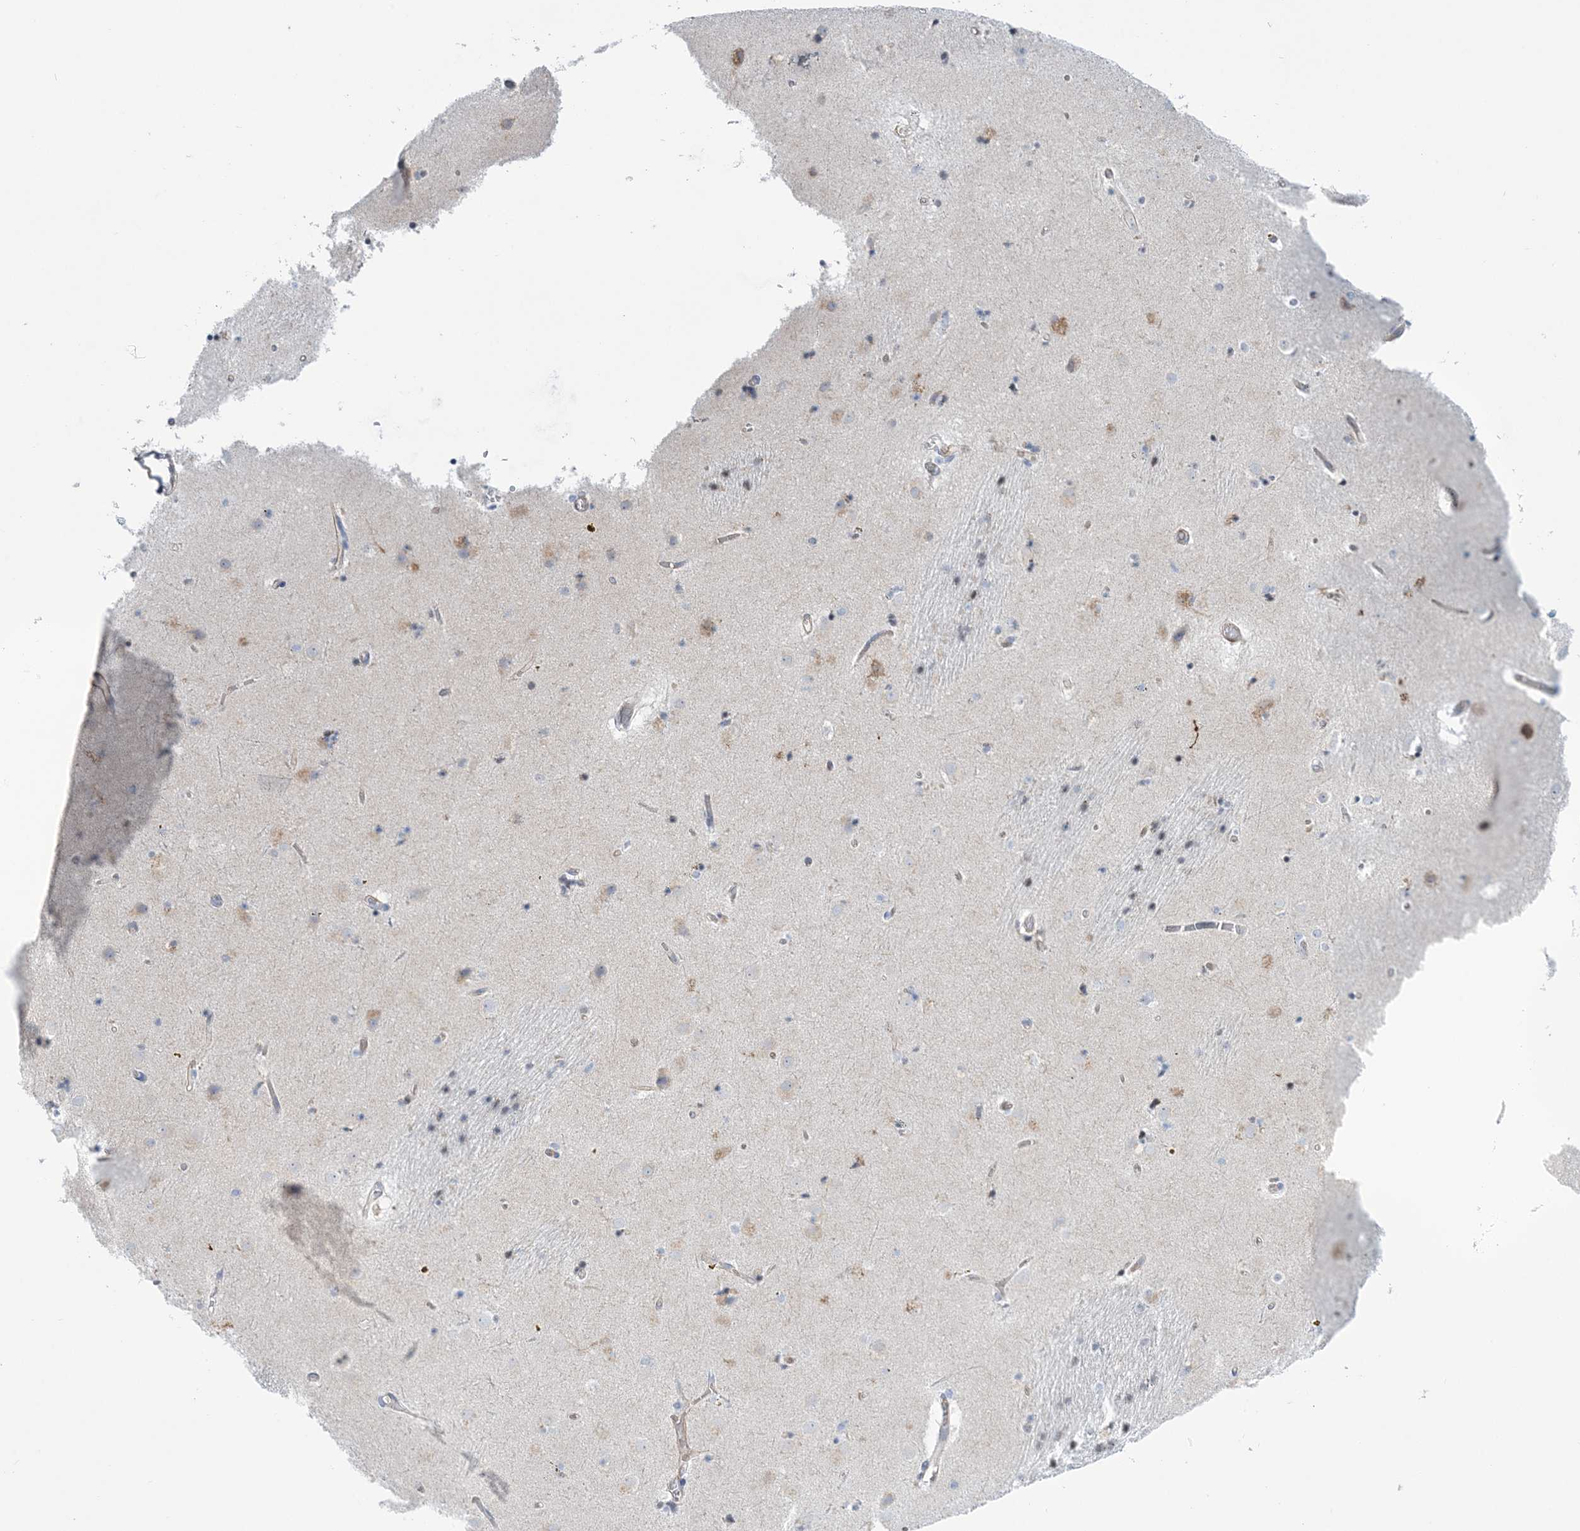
{"staining": {"intensity": "weak", "quantity": "<25%", "location": "cytoplasmic/membranous"}, "tissue": "caudate", "cell_type": "Glial cells", "image_type": "normal", "snomed": [{"axis": "morphology", "description": "Normal tissue, NOS"}, {"axis": "topography", "description": "Lateral ventricle wall"}], "caption": "Immunohistochemistry (IHC) micrograph of unremarkable caudate stained for a protein (brown), which exhibits no positivity in glial cells. (Brightfield microscopy of DAB IHC at high magnification).", "gene": "RAB11FIP5", "patient": {"sex": "male", "age": 70}}